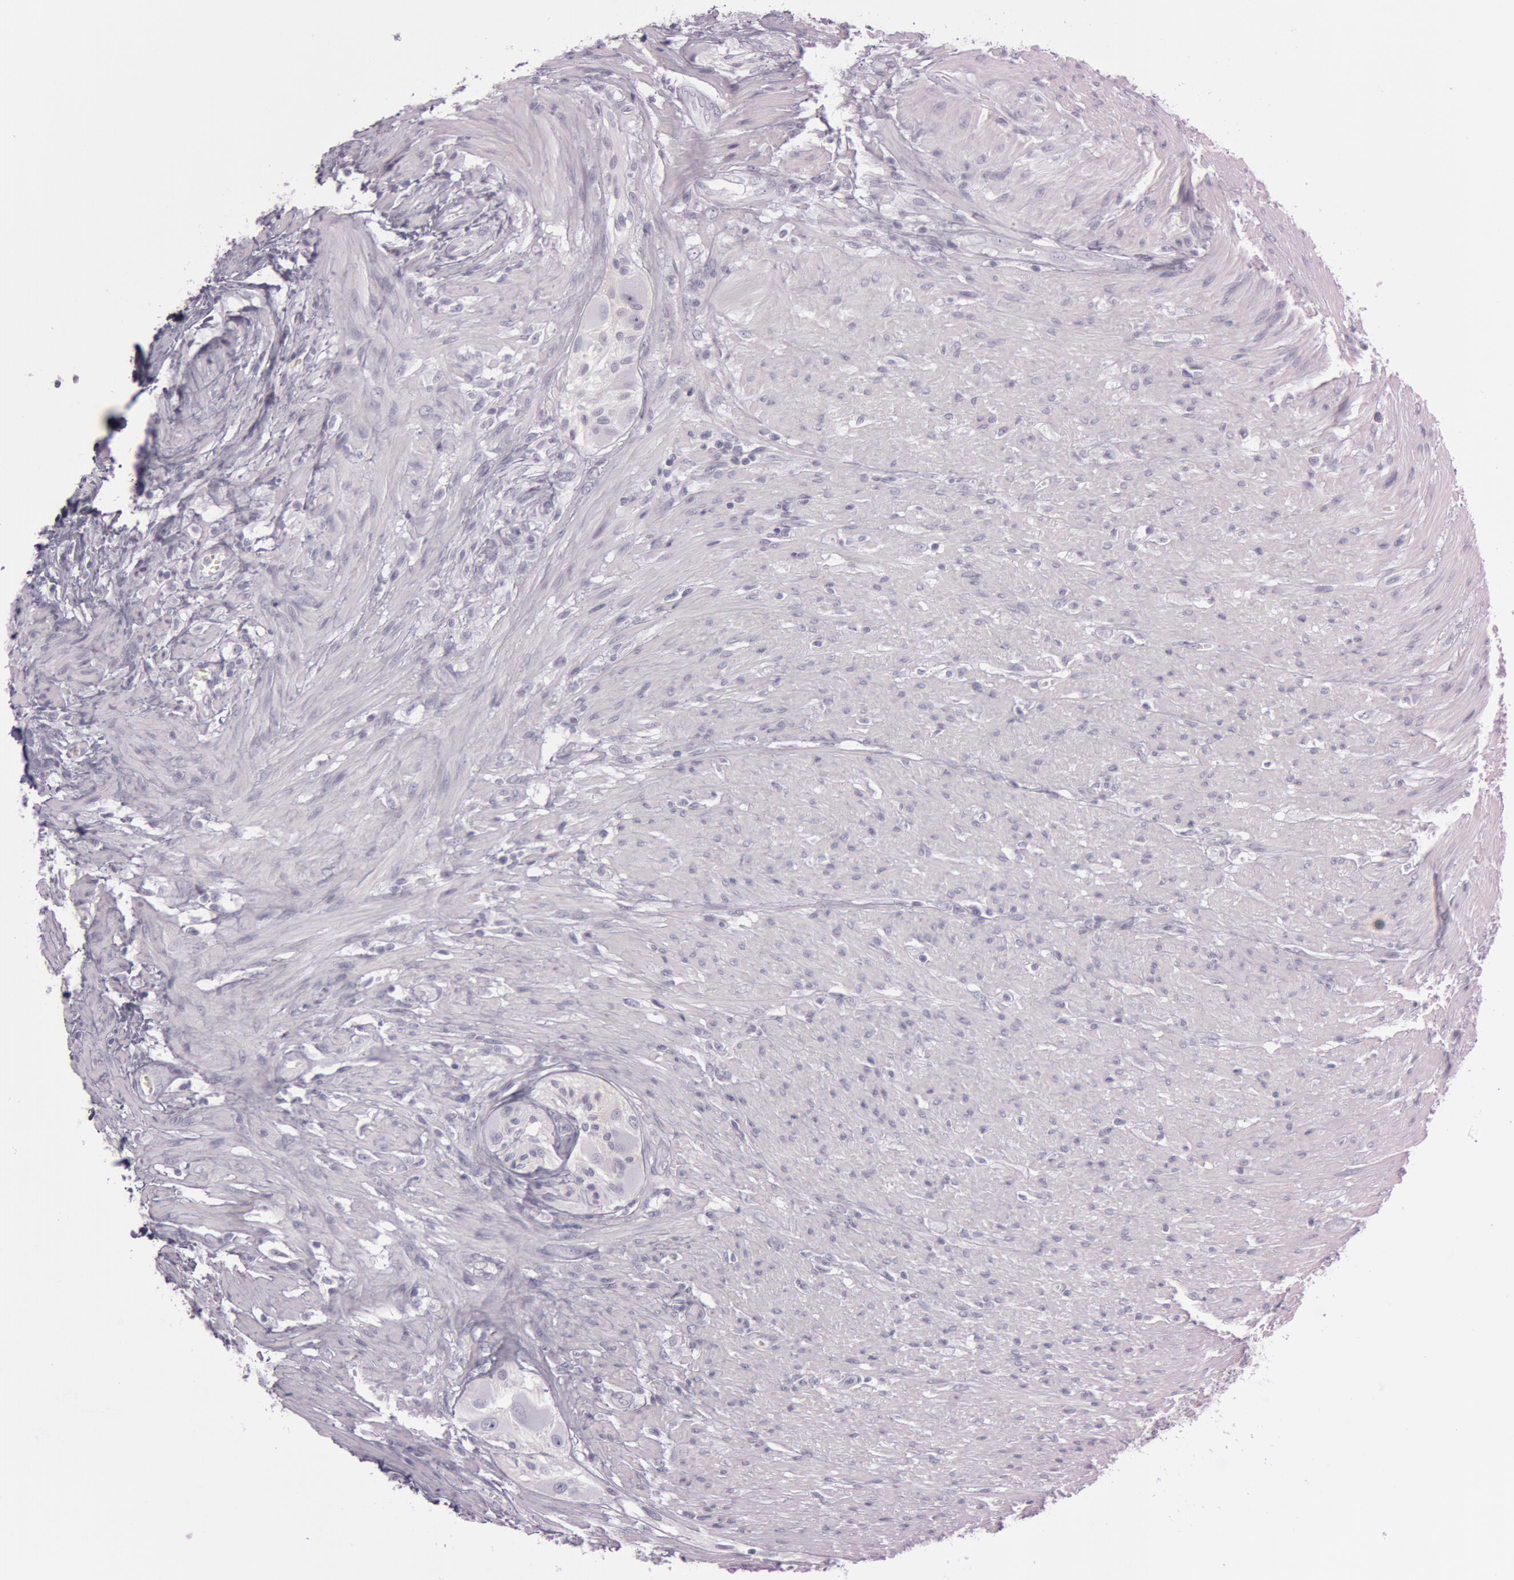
{"staining": {"intensity": "negative", "quantity": "none", "location": "none"}, "tissue": "colorectal cancer", "cell_type": "Tumor cells", "image_type": "cancer", "snomed": [{"axis": "morphology", "description": "Adenocarcinoma, NOS"}, {"axis": "topography", "description": "Colon"}], "caption": "Tumor cells are negative for protein expression in human colorectal adenocarcinoma.", "gene": "FOLH1", "patient": {"sex": "female", "age": 46}}